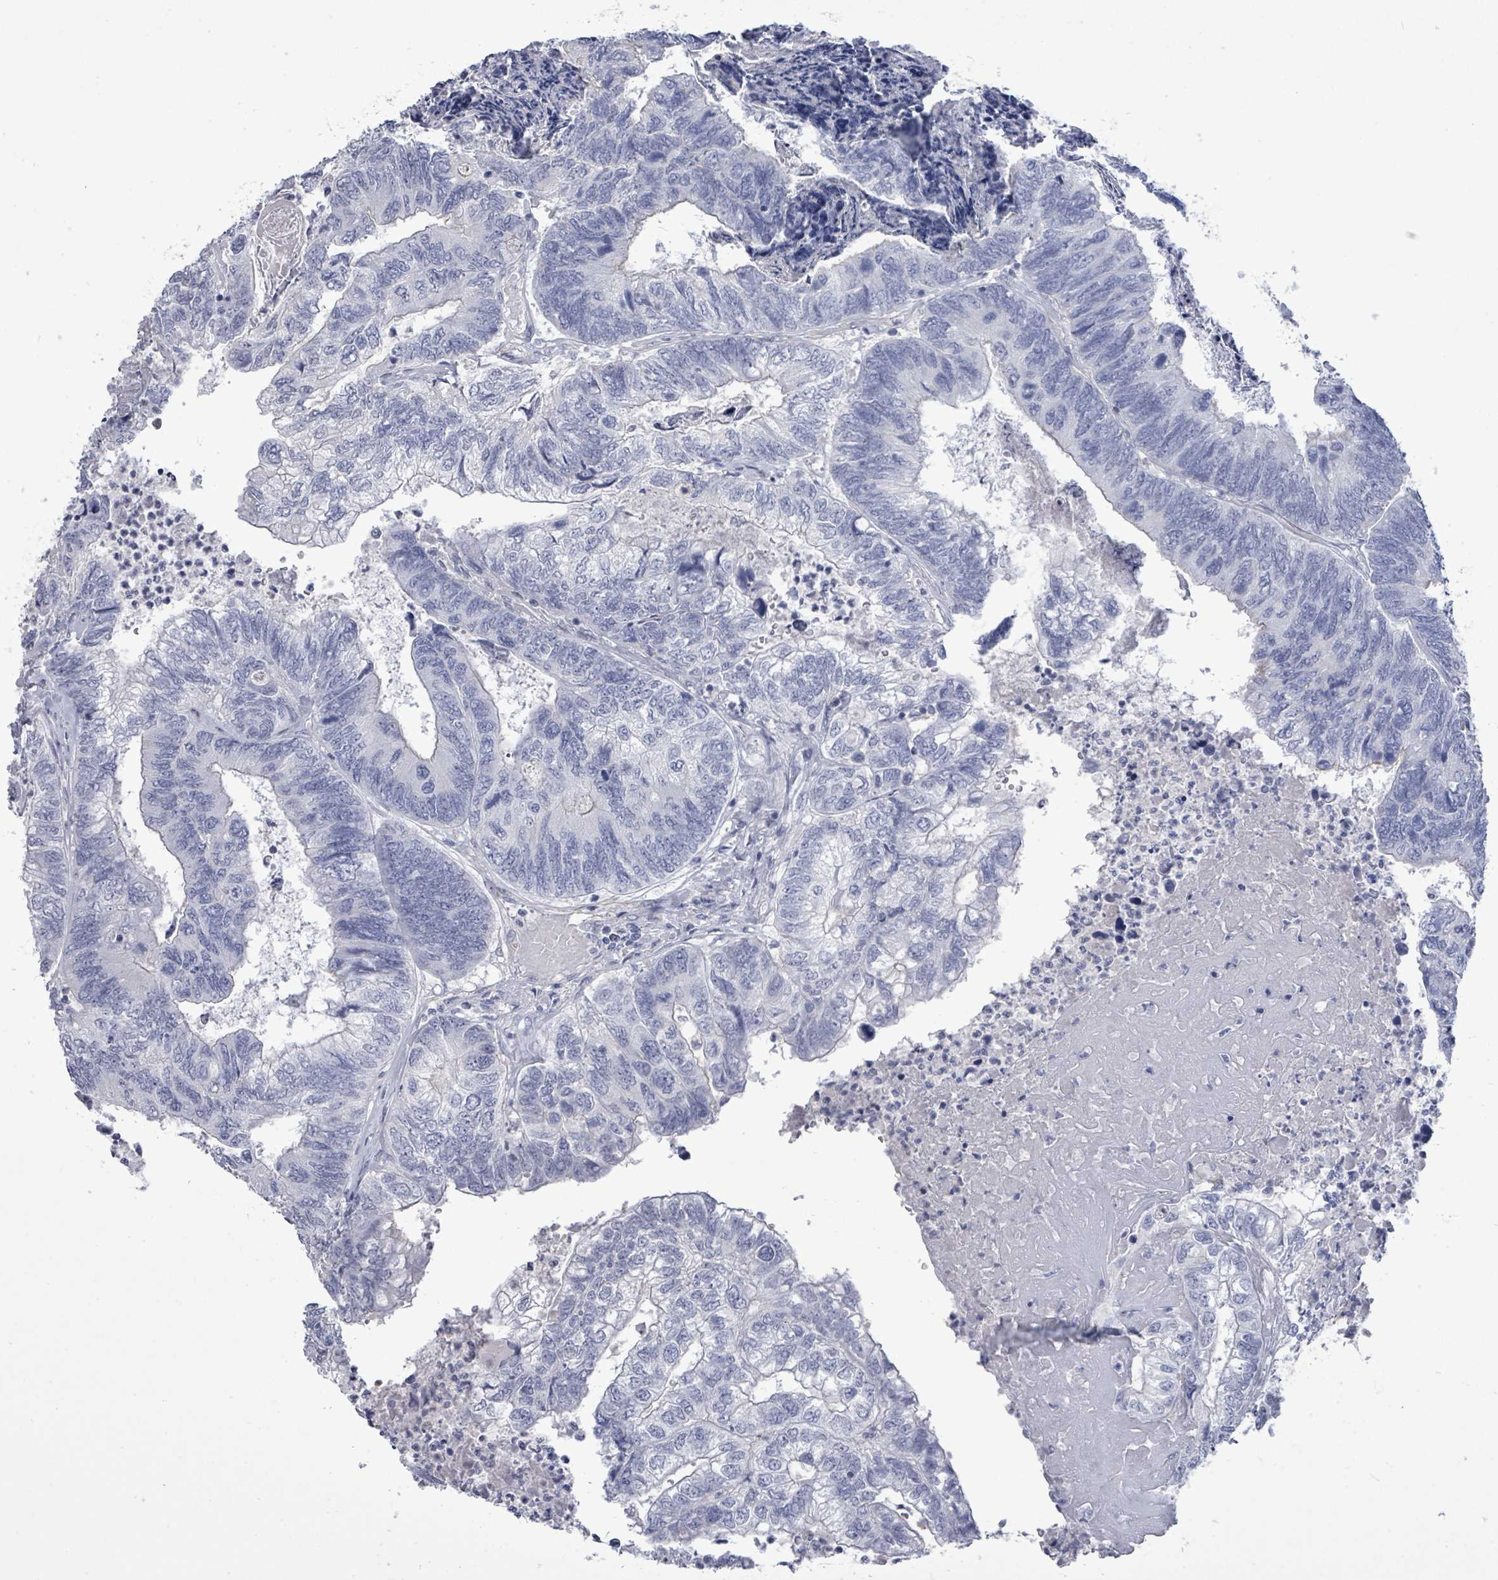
{"staining": {"intensity": "negative", "quantity": "none", "location": "none"}, "tissue": "colorectal cancer", "cell_type": "Tumor cells", "image_type": "cancer", "snomed": [{"axis": "morphology", "description": "Adenocarcinoma, NOS"}, {"axis": "topography", "description": "Colon"}], "caption": "Protein analysis of colorectal cancer (adenocarcinoma) demonstrates no significant staining in tumor cells.", "gene": "CT45A5", "patient": {"sex": "female", "age": 67}}